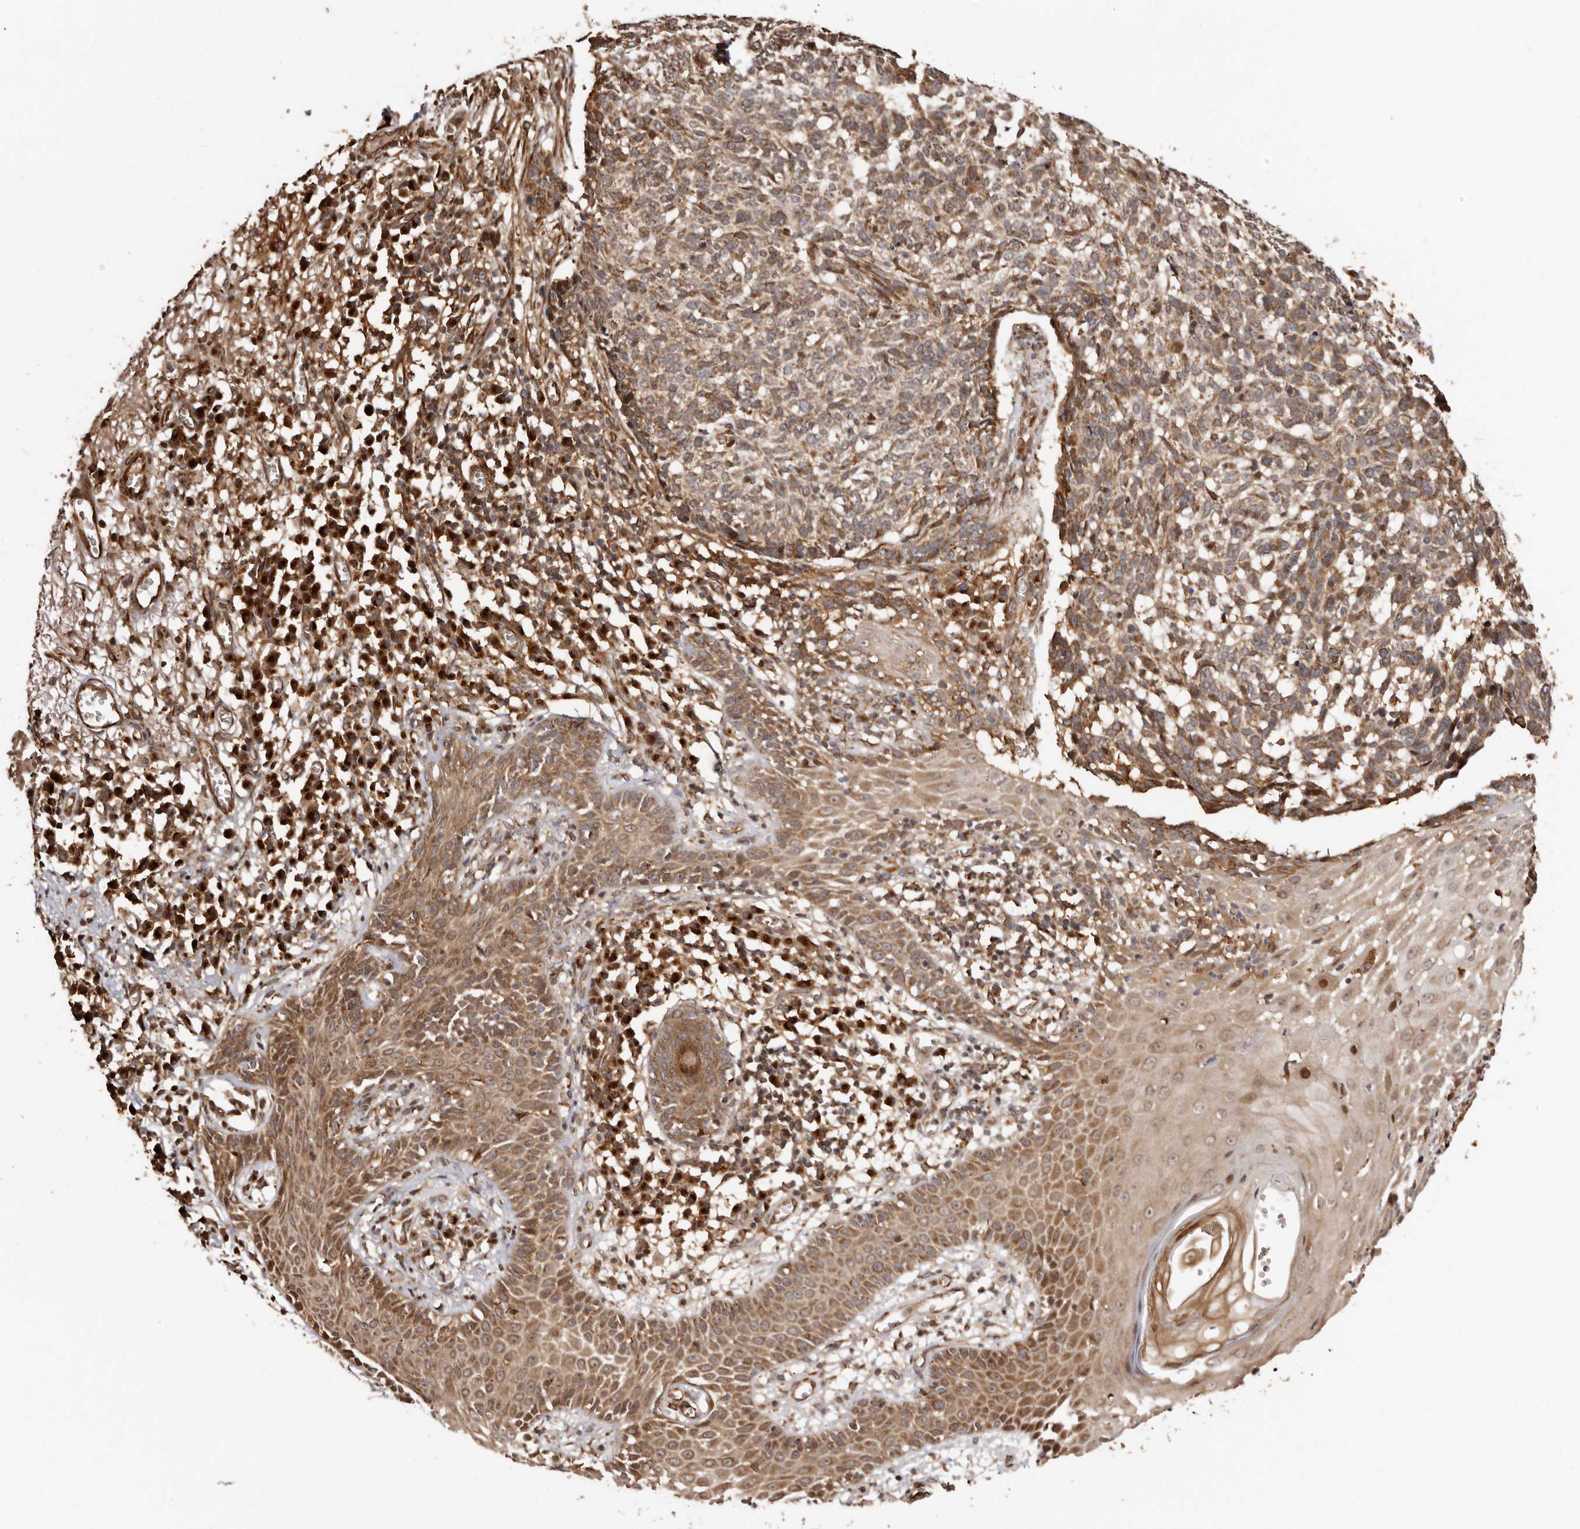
{"staining": {"intensity": "moderate", "quantity": ">75%", "location": "cytoplasmic/membranous"}, "tissue": "skin cancer", "cell_type": "Tumor cells", "image_type": "cancer", "snomed": [{"axis": "morphology", "description": "Basal cell carcinoma"}, {"axis": "topography", "description": "Skin"}], "caption": "Immunohistochemistry histopathology image of skin cancer stained for a protein (brown), which displays medium levels of moderate cytoplasmic/membranous staining in about >75% of tumor cells.", "gene": "GPR27", "patient": {"sex": "male", "age": 85}}